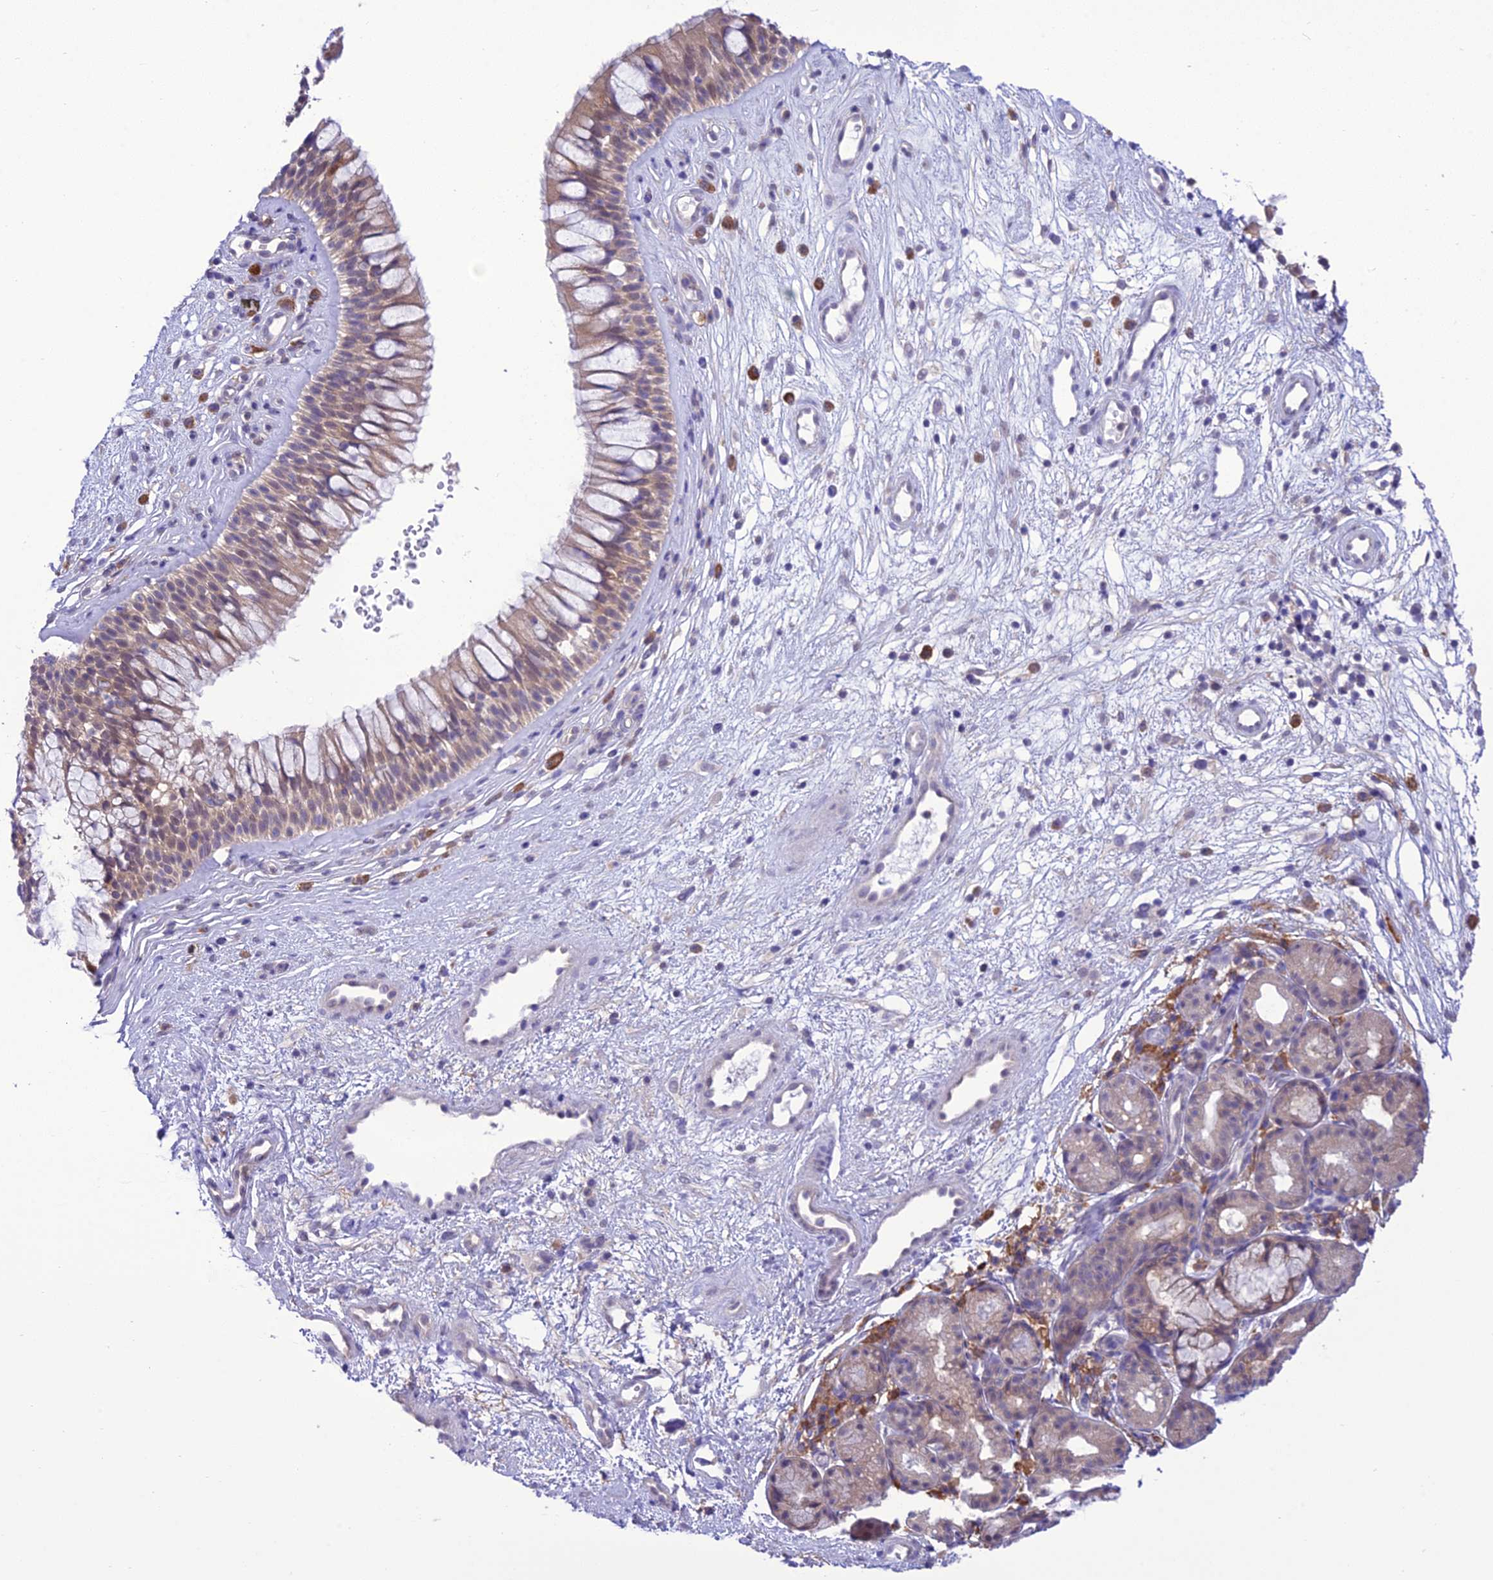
{"staining": {"intensity": "weak", "quantity": "25%-75%", "location": "cytoplasmic/membranous"}, "tissue": "nasopharynx", "cell_type": "Respiratory epithelial cells", "image_type": "normal", "snomed": [{"axis": "morphology", "description": "Normal tissue, NOS"}, {"axis": "topography", "description": "Nasopharynx"}], "caption": "Brown immunohistochemical staining in benign human nasopharynx shows weak cytoplasmic/membranous staining in approximately 25%-75% of respiratory epithelial cells.", "gene": "RNF126", "patient": {"sex": "male", "age": 32}}